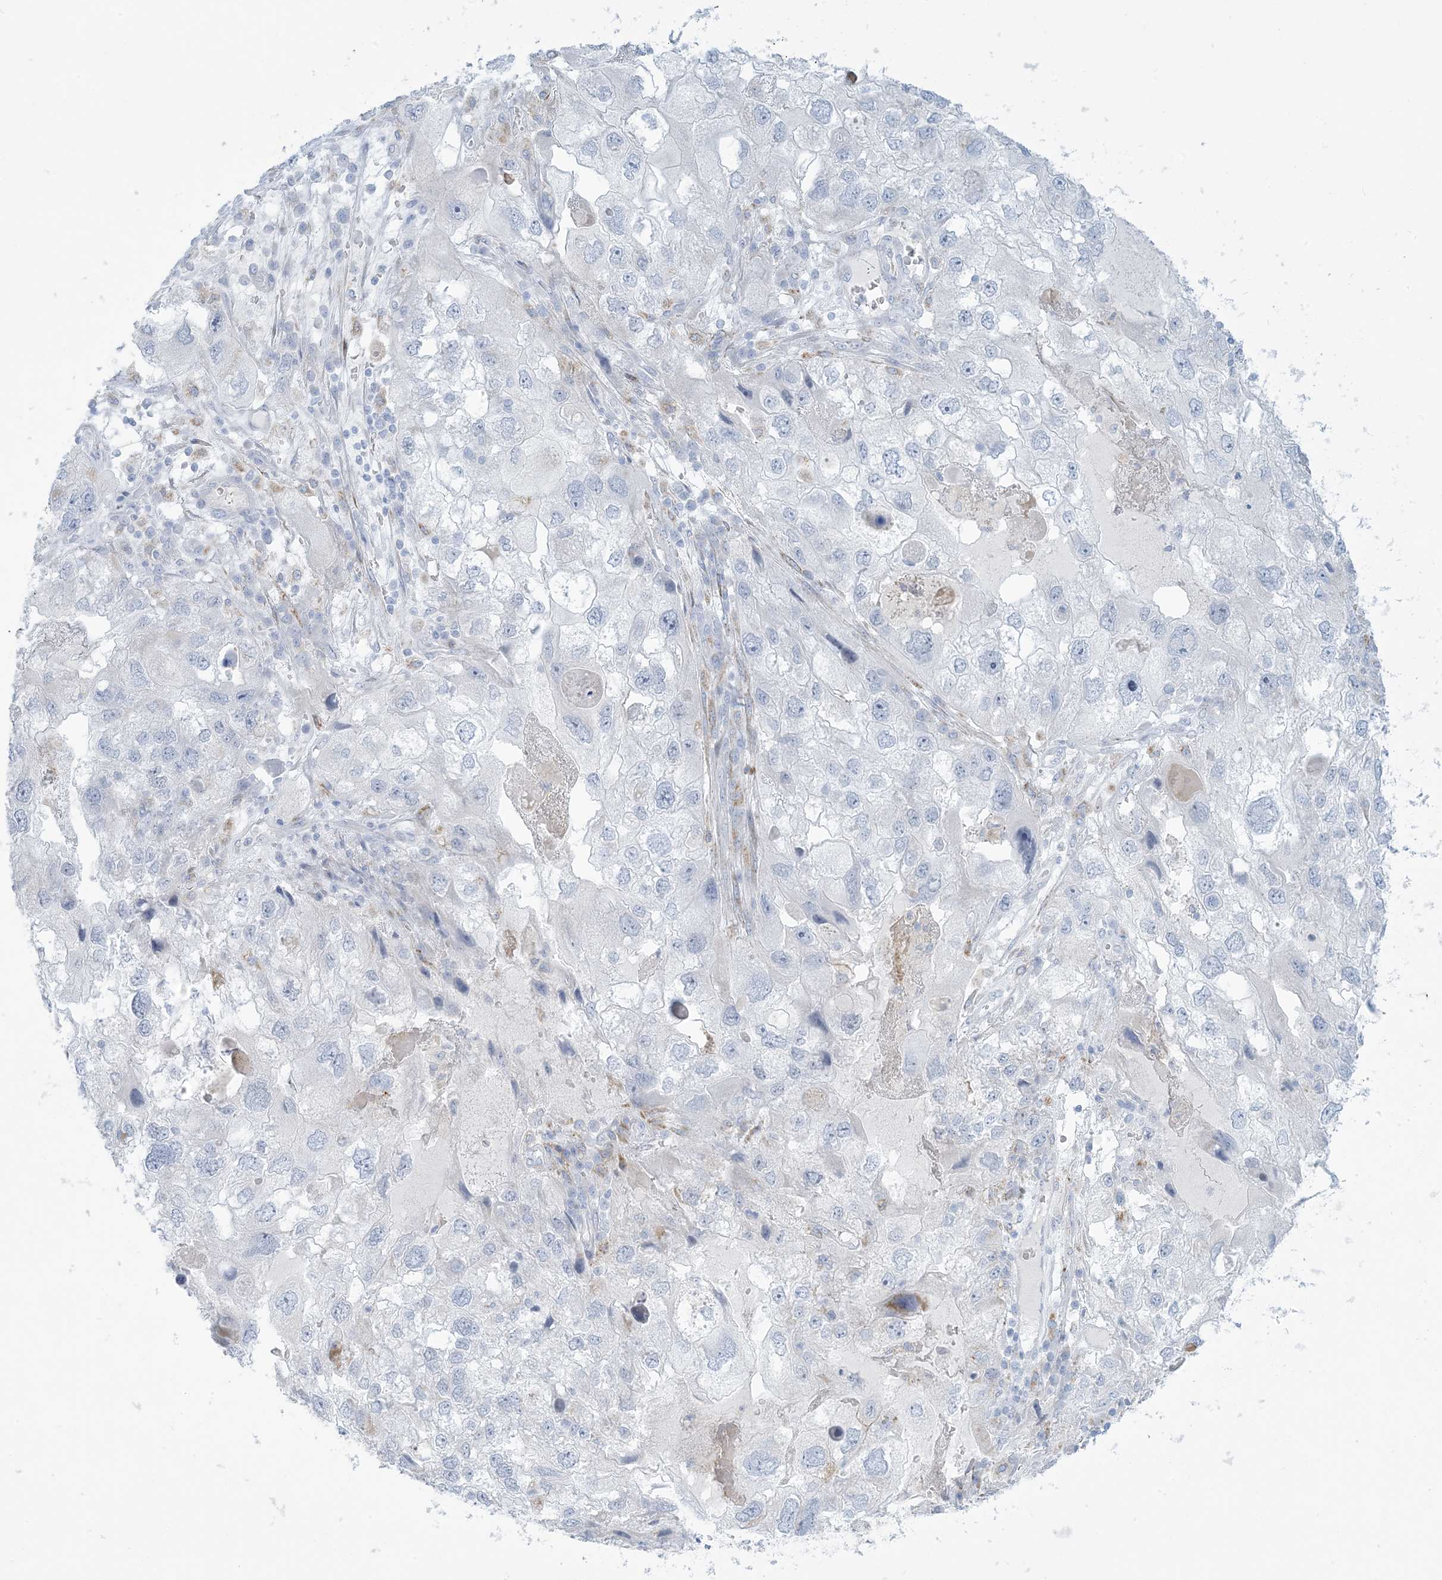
{"staining": {"intensity": "negative", "quantity": "none", "location": "none"}, "tissue": "endometrial cancer", "cell_type": "Tumor cells", "image_type": "cancer", "snomed": [{"axis": "morphology", "description": "Adenocarcinoma, NOS"}, {"axis": "topography", "description": "Endometrium"}], "caption": "High magnification brightfield microscopy of endometrial adenocarcinoma stained with DAB (brown) and counterstained with hematoxylin (blue): tumor cells show no significant staining. Brightfield microscopy of immunohistochemistry (IHC) stained with DAB (brown) and hematoxylin (blue), captured at high magnification.", "gene": "ZDHHC4", "patient": {"sex": "female", "age": 49}}